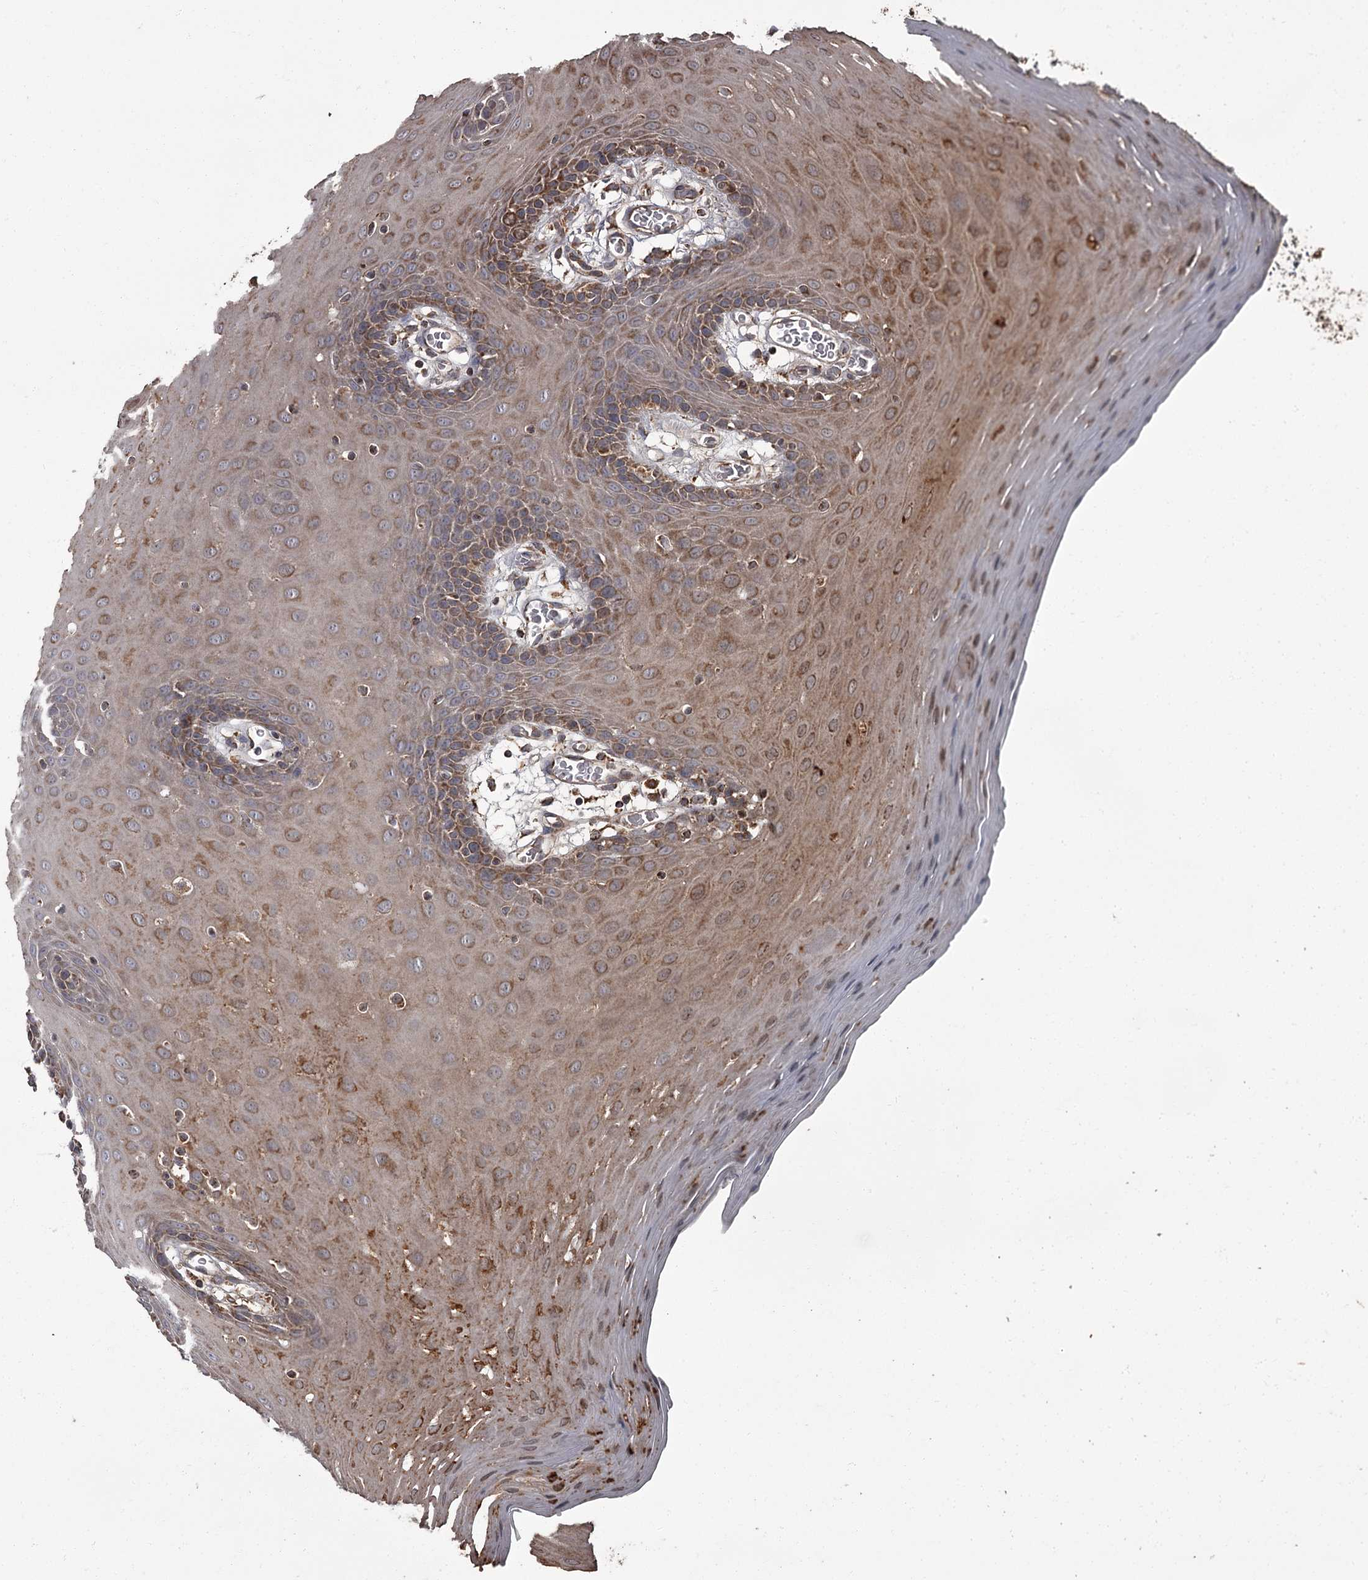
{"staining": {"intensity": "moderate", "quantity": ">75%", "location": "cytoplasmic/membranous"}, "tissue": "oral mucosa", "cell_type": "Squamous epithelial cells", "image_type": "normal", "snomed": [{"axis": "morphology", "description": "Normal tissue, NOS"}, {"axis": "topography", "description": "Skeletal muscle"}, {"axis": "topography", "description": "Oral tissue"}, {"axis": "topography", "description": "Salivary gland"}, {"axis": "topography", "description": "Peripheral nerve tissue"}], "caption": "High-power microscopy captured an immunohistochemistry image of normal oral mucosa, revealing moderate cytoplasmic/membranous expression in approximately >75% of squamous epithelial cells. The staining is performed using DAB (3,3'-diaminobenzidine) brown chromogen to label protein expression. The nuclei are counter-stained blue using hematoxylin.", "gene": "THAP9", "patient": {"sex": "male", "age": 54}}